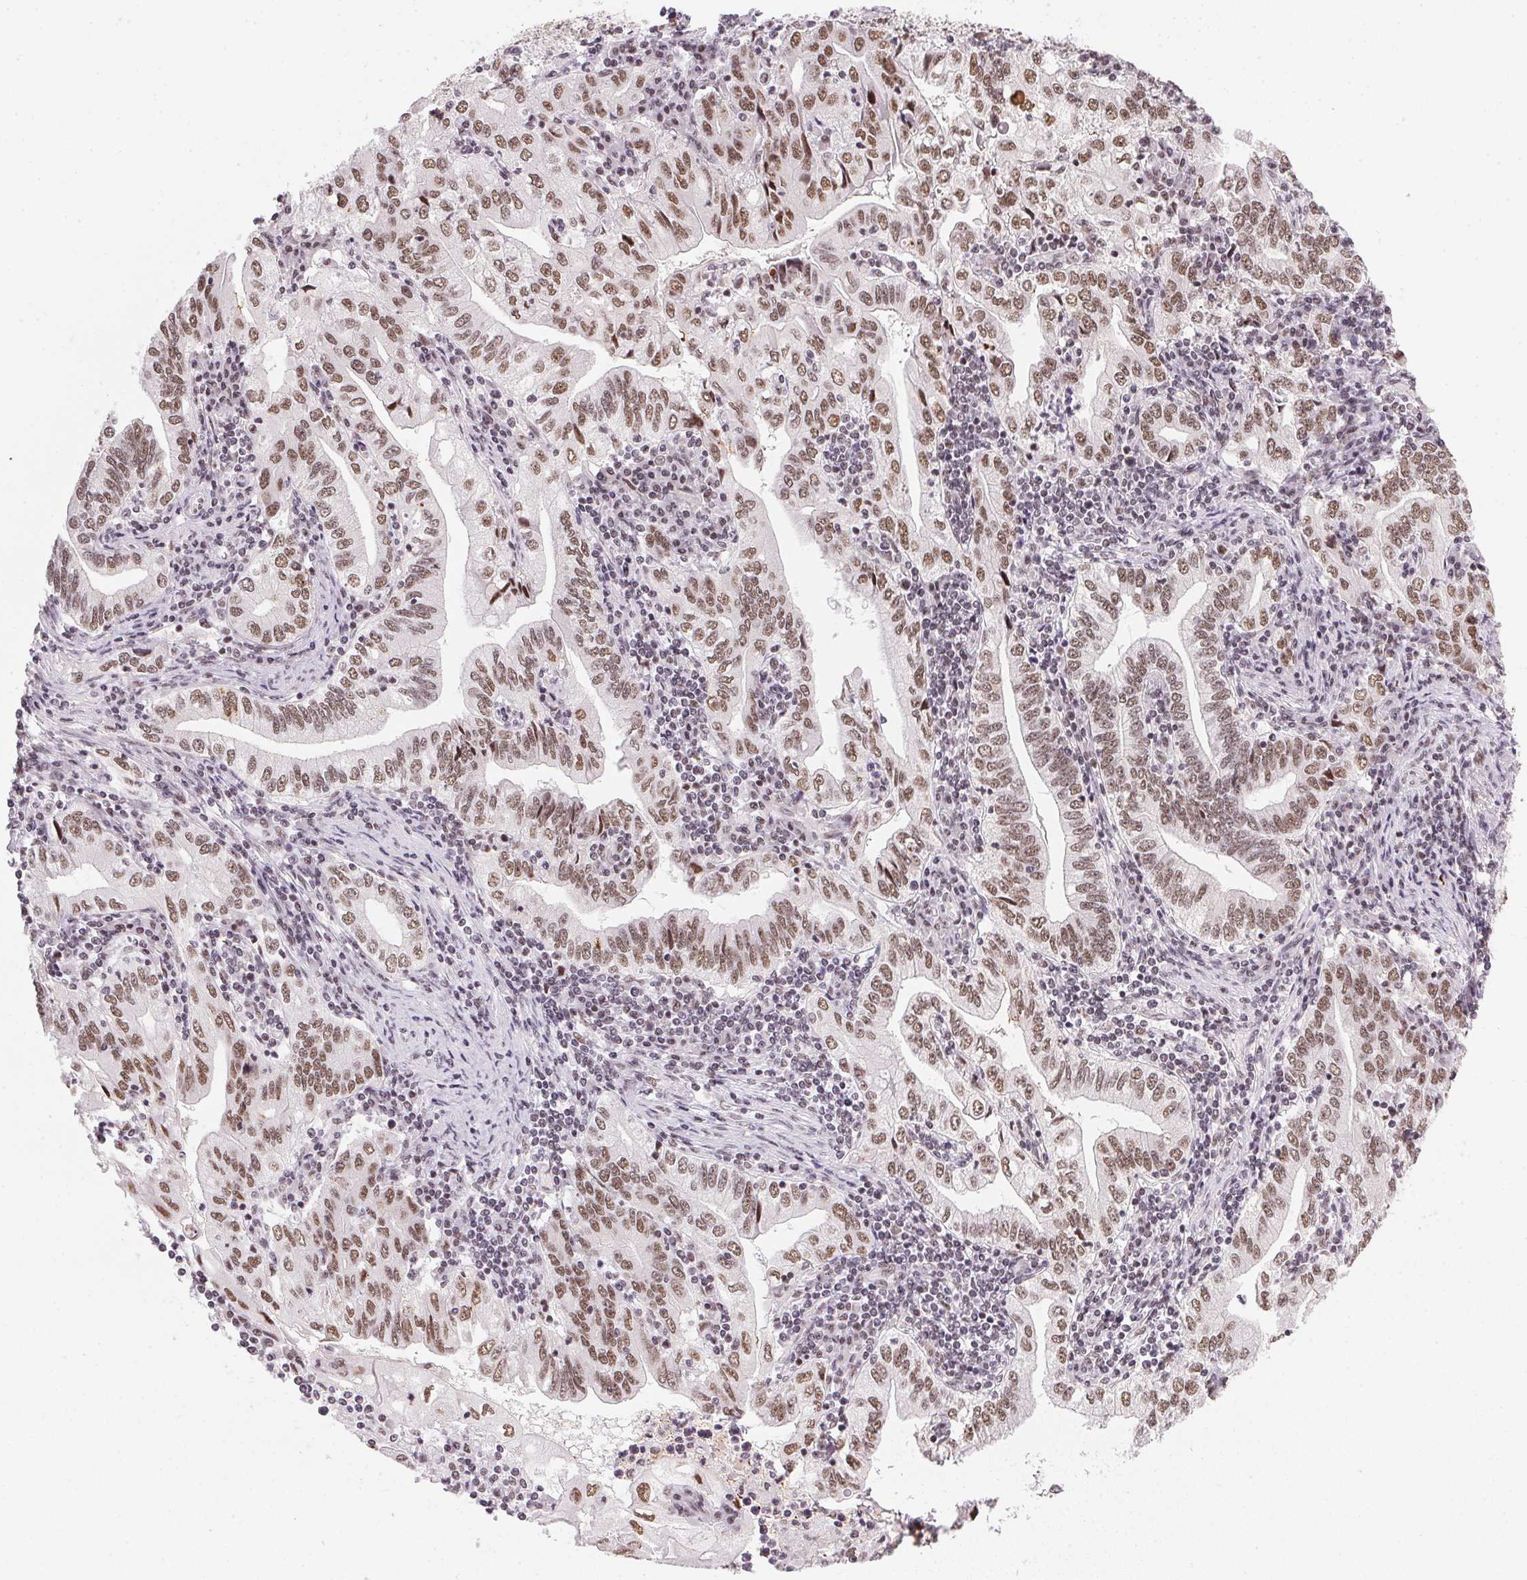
{"staining": {"intensity": "moderate", "quantity": ">75%", "location": "nuclear"}, "tissue": "stomach cancer", "cell_type": "Tumor cells", "image_type": "cancer", "snomed": [{"axis": "morphology", "description": "Adenocarcinoma, NOS"}, {"axis": "topography", "description": "Stomach, lower"}], "caption": "Brown immunohistochemical staining in human stomach cancer demonstrates moderate nuclear positivity in about >75% of tumor cells. (DAB IHC with brightfield microscopy, high magnification).", "gene": "SRSF7", "patient": {"sex": "female", "age": 72}}